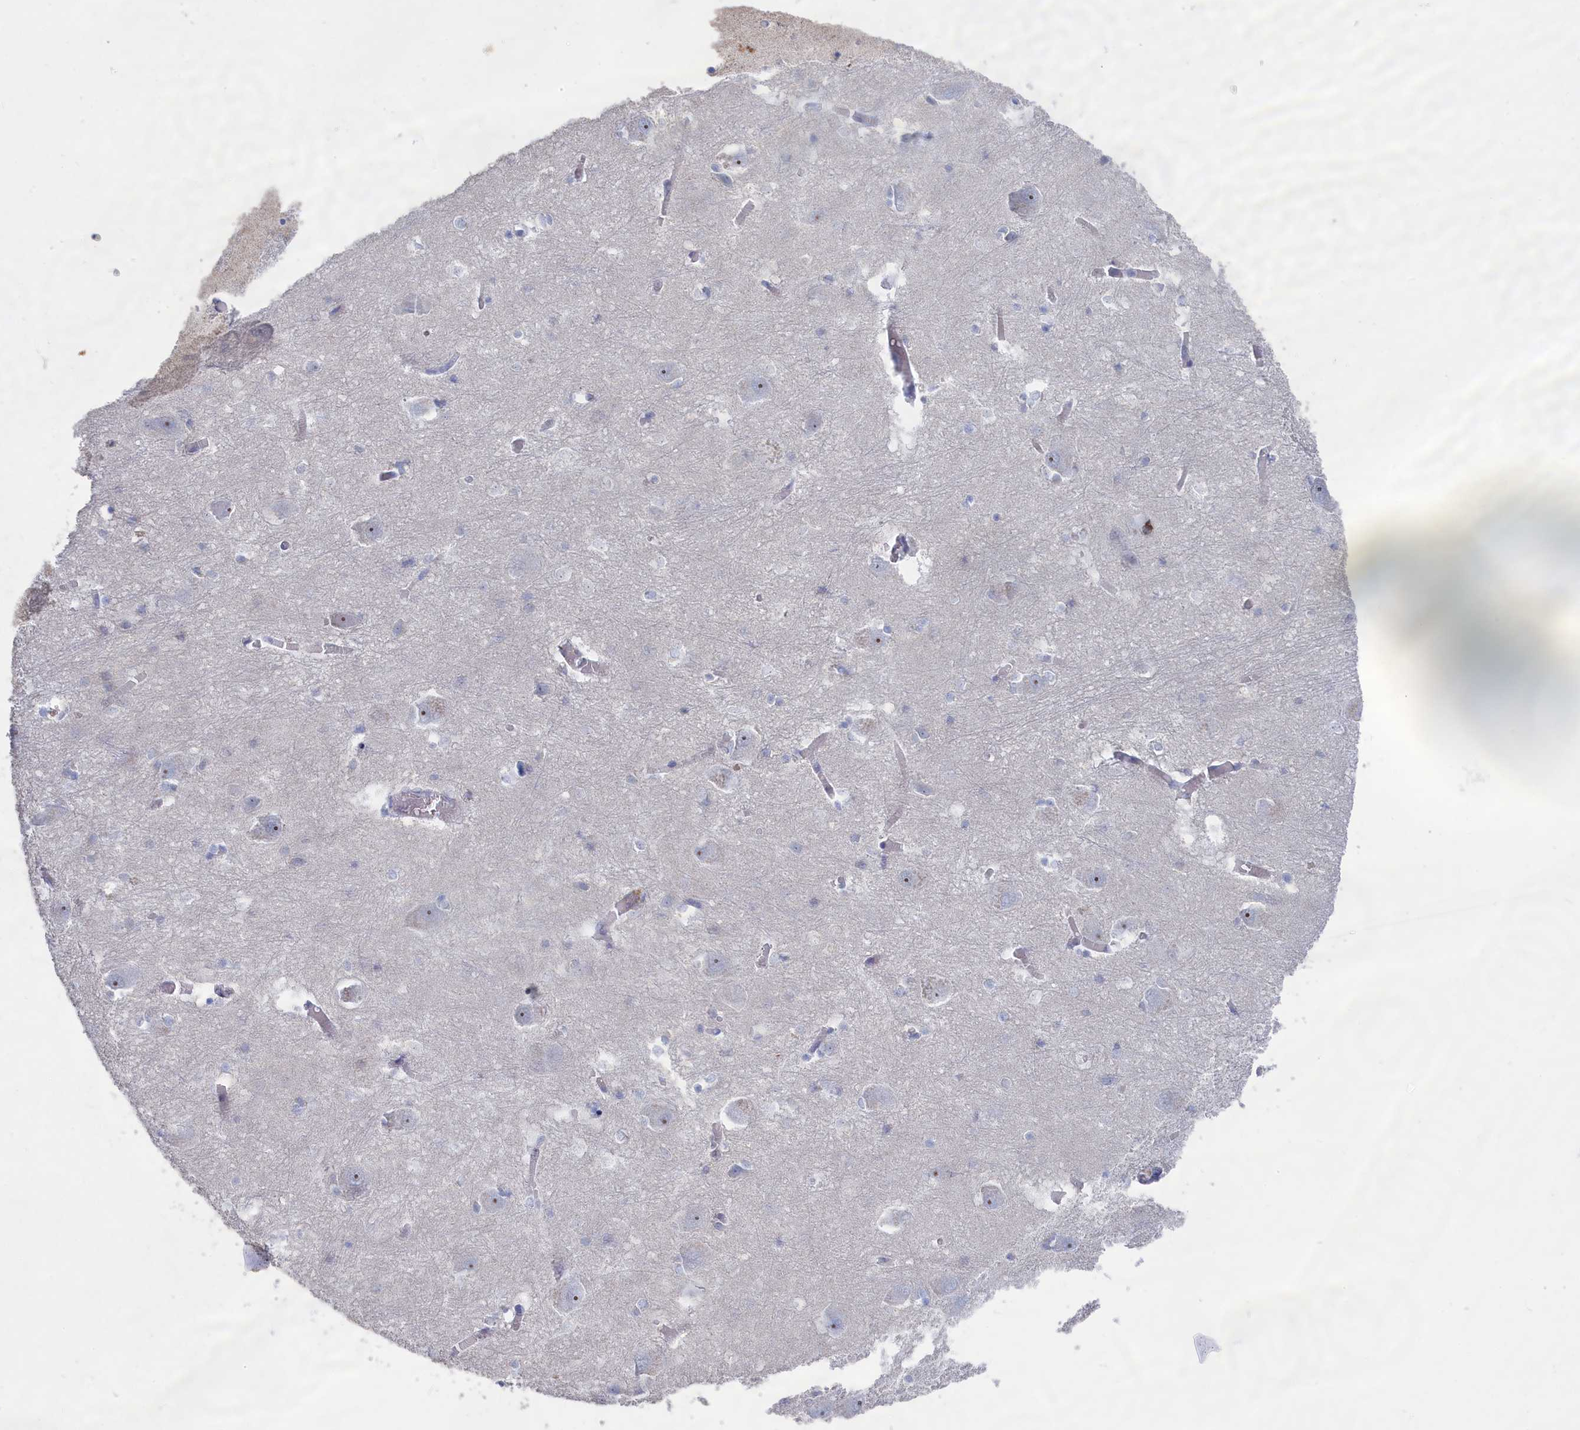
{"staining": {"intensity": "negative", "quantity": "none", "location": "none"}, "tissue": "caudate", "cell_type": "Glial cells", "image_type": "normal", "snomed": [{"axis": "morphology", "description": "Normal tissue, NOS"}, {"axis": "topography", "description": "Lateral ventricle wall"}], "caption": "This is a image of immunohistochemistry staining of unremarkable caudate, which shows no positivity in glial cells. (DAB IHC visualized using brightfield microscopy, high magnification).", "gene": "SEMG2", "patient": {"sex": "male", "age": 37}}